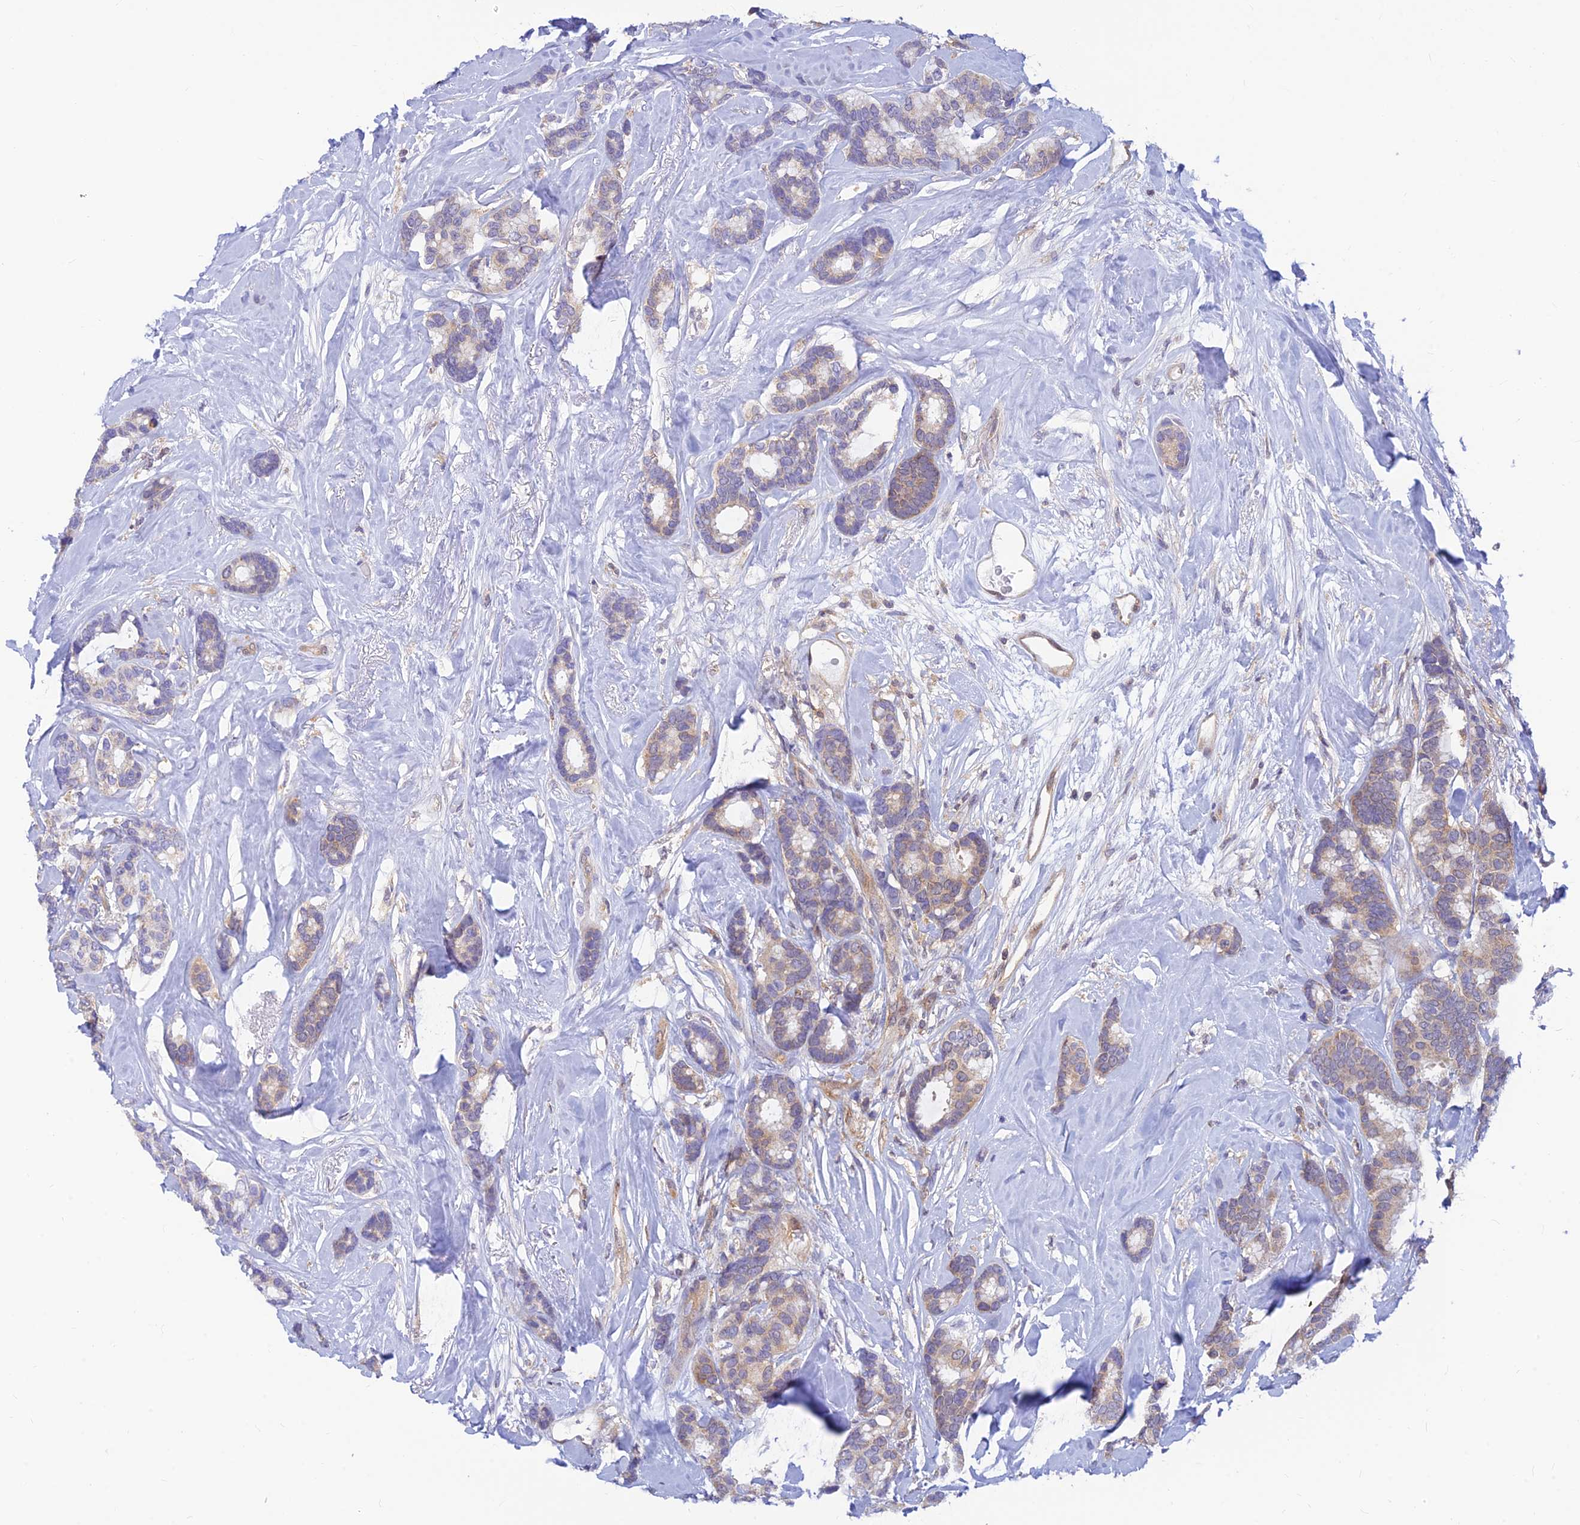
{"staining": {"intensity": "weak", "quantity": "25%-75%", "location": "cytoplasmic/membranous"}, "tissue": "breast cancer", "cell_type": "Tumor cells", "image_type": "cancer", "snomed": [{"axis": "morphology", "description": "Duct carcinoma"}, {"axis": "topography", "description": "Breast"}], "caption": "Immunohistochemistry (IHC) (DAB) staining of breast infiltrating ductal carcinoma exhibits weak cytoplasmic/membranous protein staining in about 25%-75% of tumor cells.", "gene": "LYSMD2", "patient": {"sex": "female", "age": 87}}